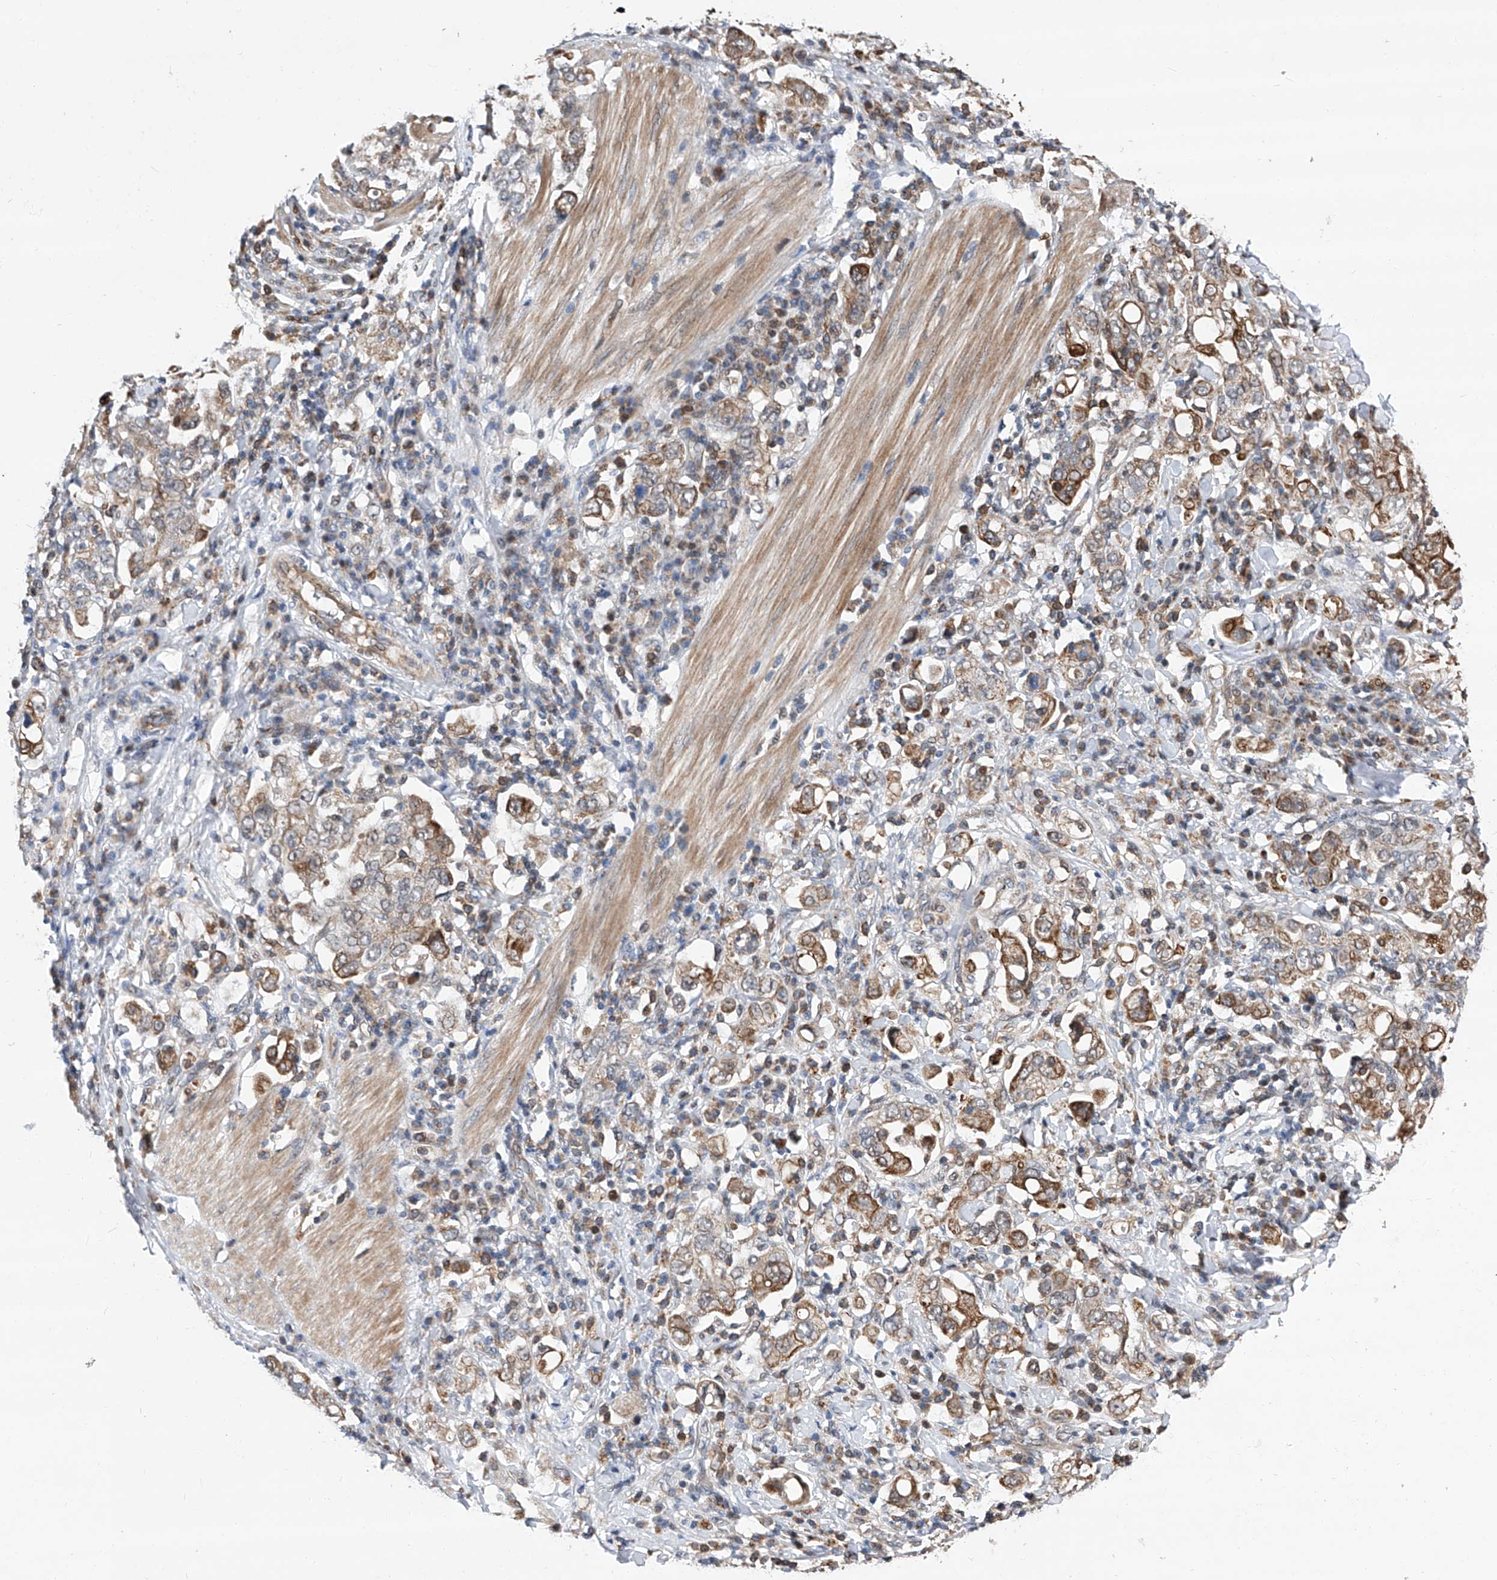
{"staining": {"intensity": "moderate", "quantity": "25%-75%", "location": "cytoplasmic/membranous"}, "tissue": "stomach cancer", "cell_type": "Tumor cells", "image_type": "cancer", "snomed": [{"axis": "morphology", "description": "Adenocarcinoma, NOS"}, {"axis": "topography", "description": "Stomach, upper"}], "caption": "Human stomach adenocarcinoma stained for a protein (brown) reveals moderate cytoplasmic/membranous positive expression in about 25%-75% of tumor cells.", "gene": "FARP2", "patient": {"sex": "male", "age": 62}}